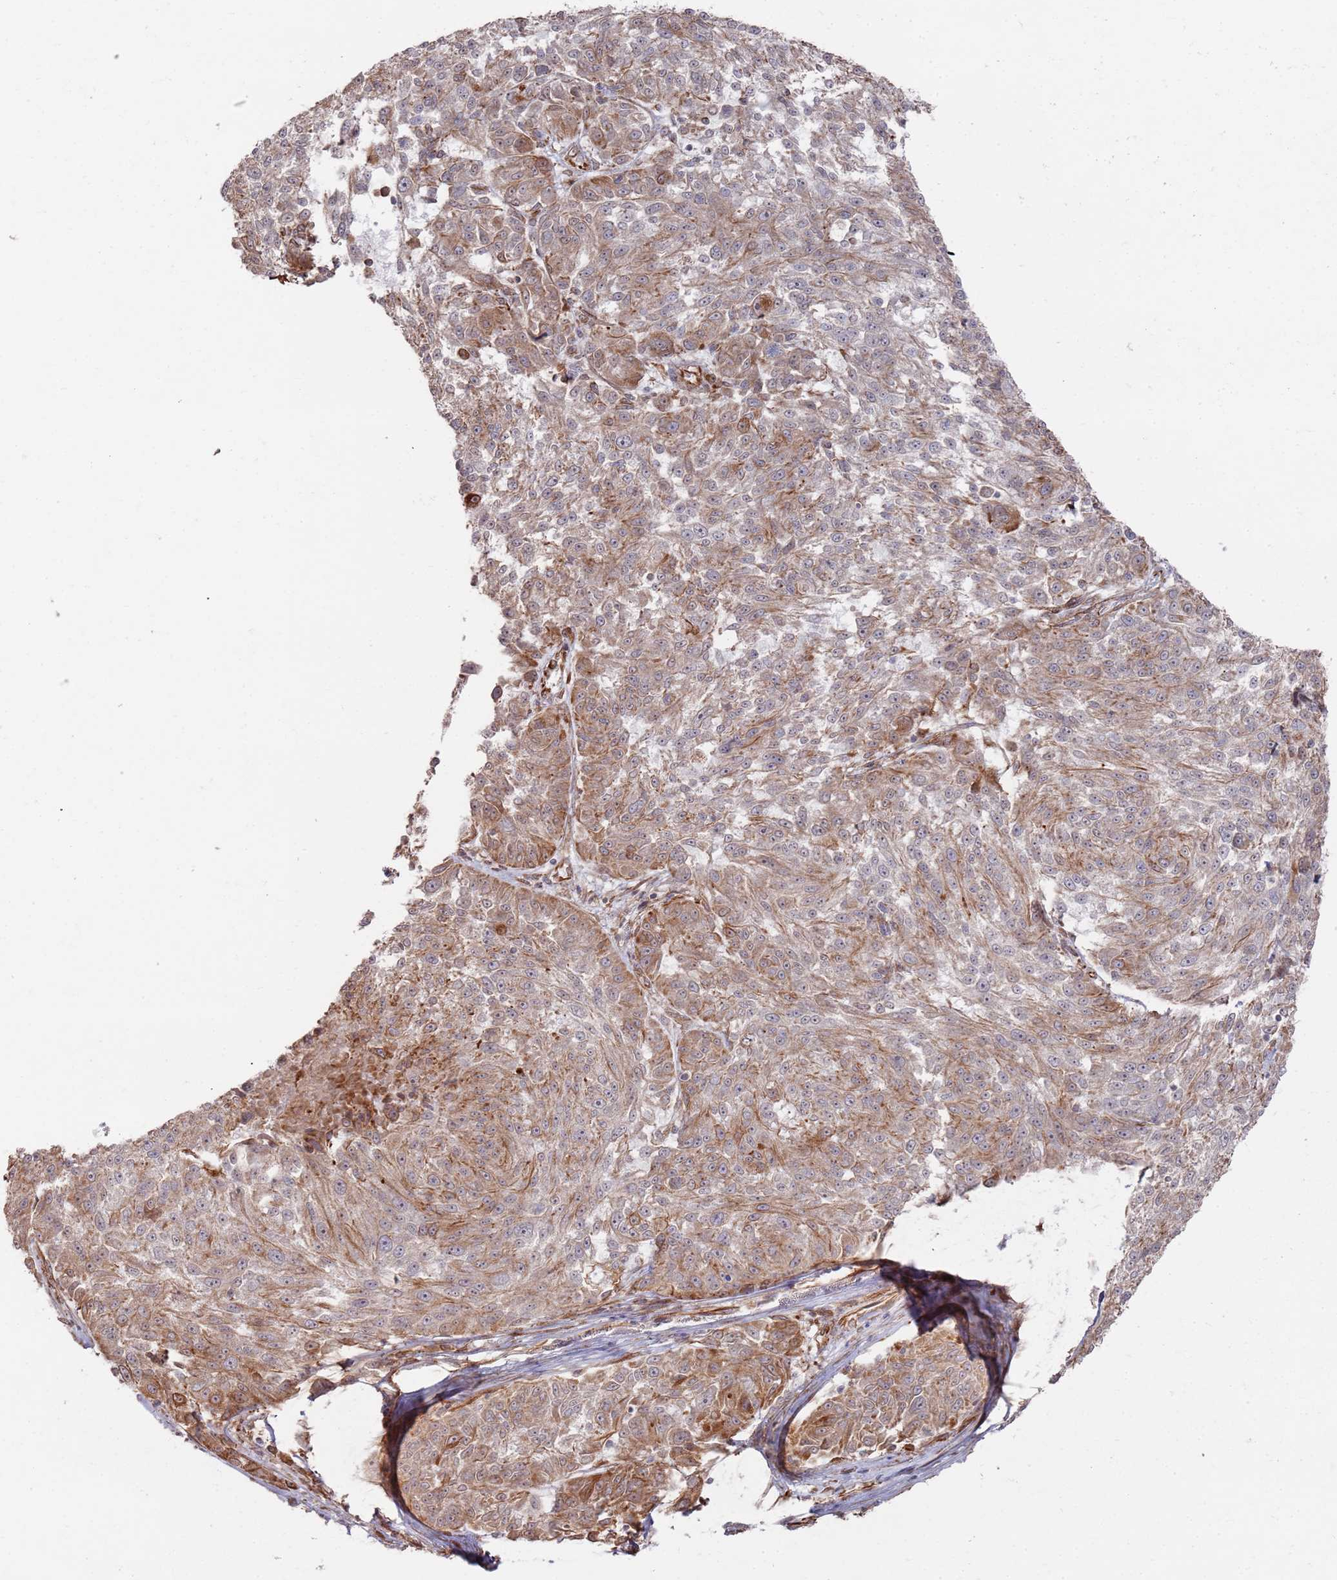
{"staining": {"intensity": "moderate", "quantity": "<25%", "location": "cytoplasmic/membranous"}, "tissue": "melanoma", "cell_type": "Tumor cells", "image_type": "cancer", "snomed": [{"axis": "morphology", "description": "Malignant melanoma, NOS"}, {"axis": "topography", "description": "Skin"}], "caption": "Immunohistochemical staining of human malignant melanoma exhibits low levels of moderate cytoplasmic/membranous protein staining in about <25% of tumor cells.", "gene": "PHF21A", "patient": {"sex": "male", "age": 53}}